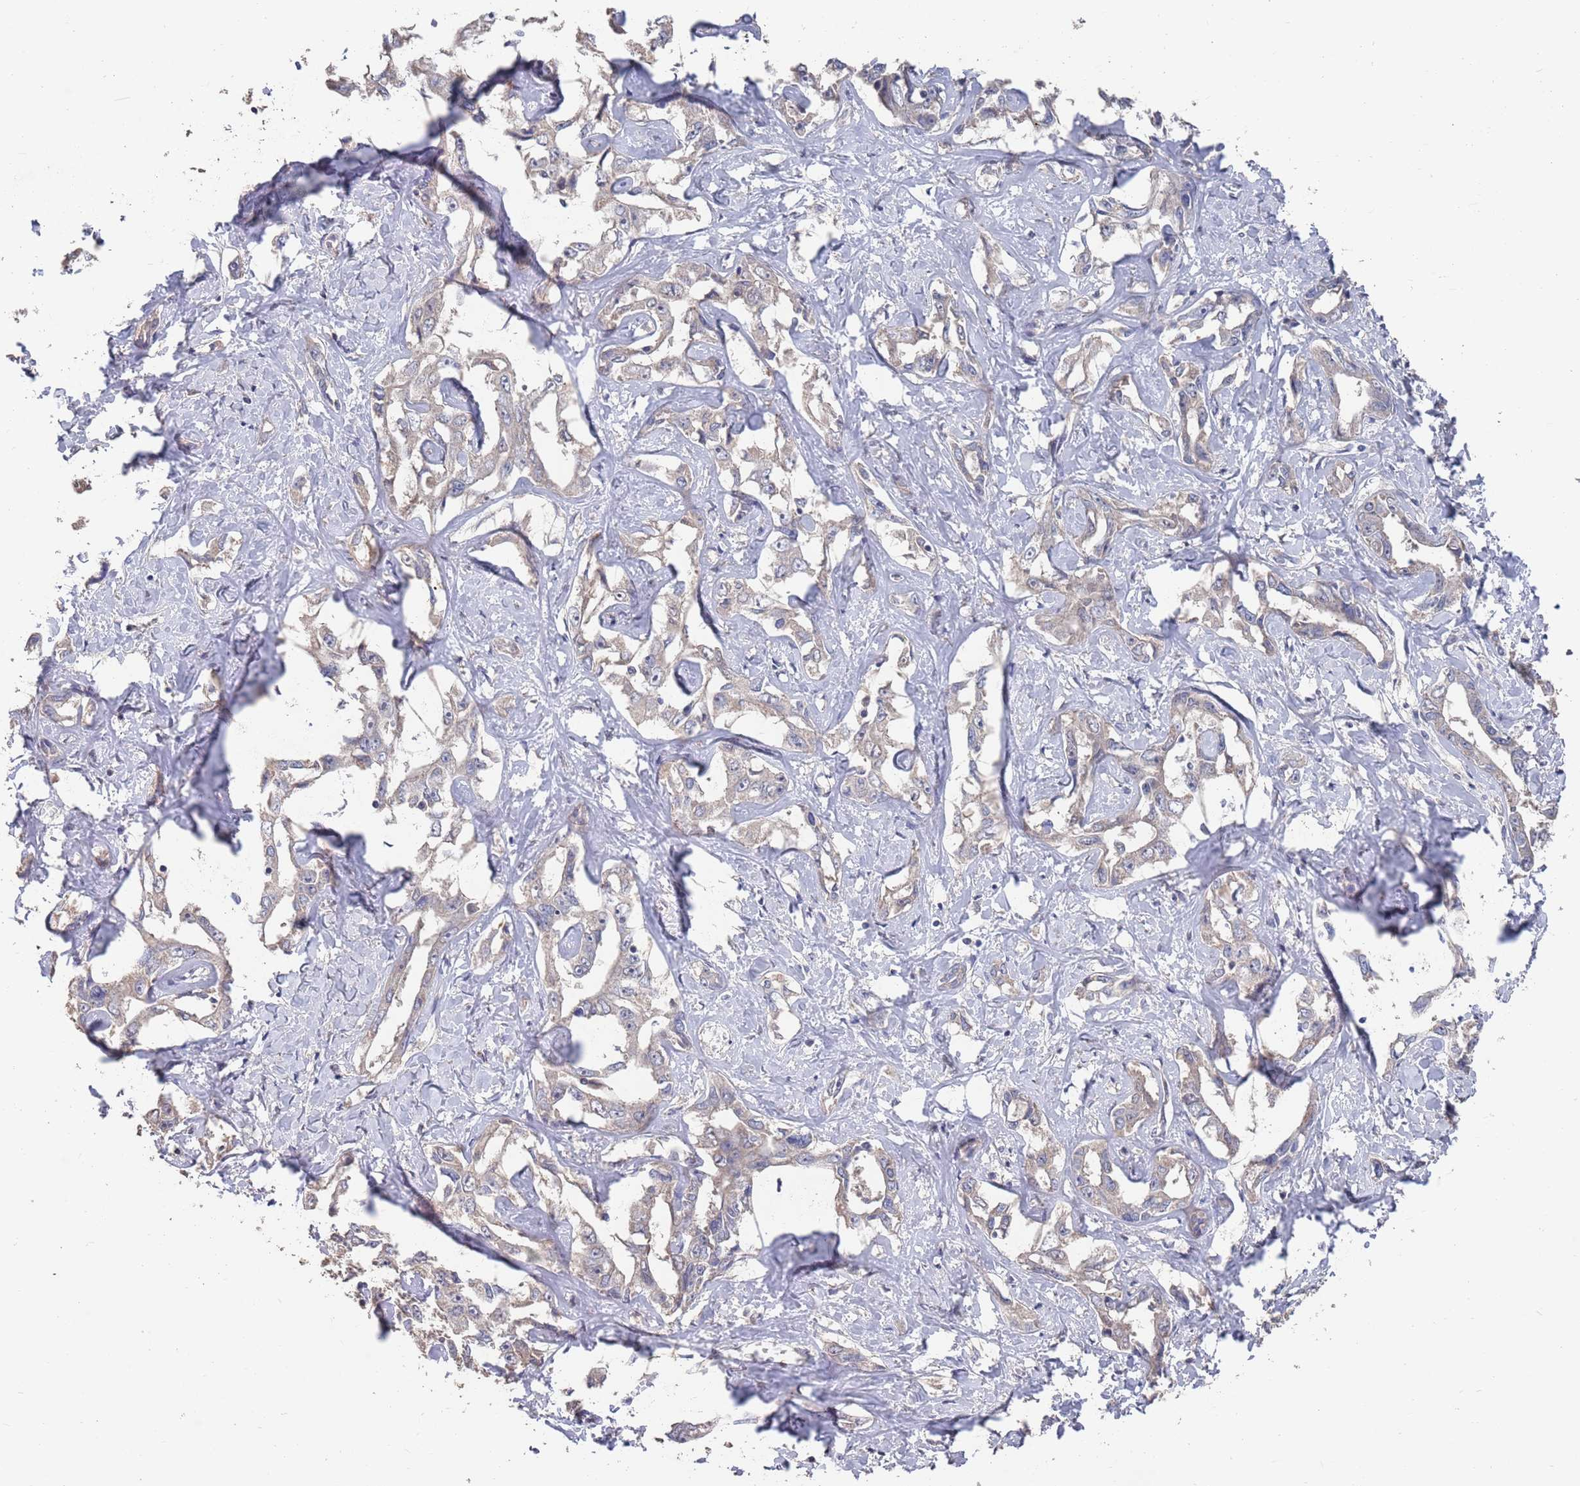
{"staining": {"intensity": "negative", "quantity": "none", "location": "none"}, "tissue": "liver cancer", "cell_type": "Tumor cells", "image_type": "cancer", "snomed": [{"axis": "morphology", "description": "Cholangiocarcinoma"}, {"axis": "topography", "description": "Liver"}], "caption": "There is no significant staining in tumor cells of liver cancer.", "gene": "BTBD18", "patient": {"sex": "male", "age": 59}}